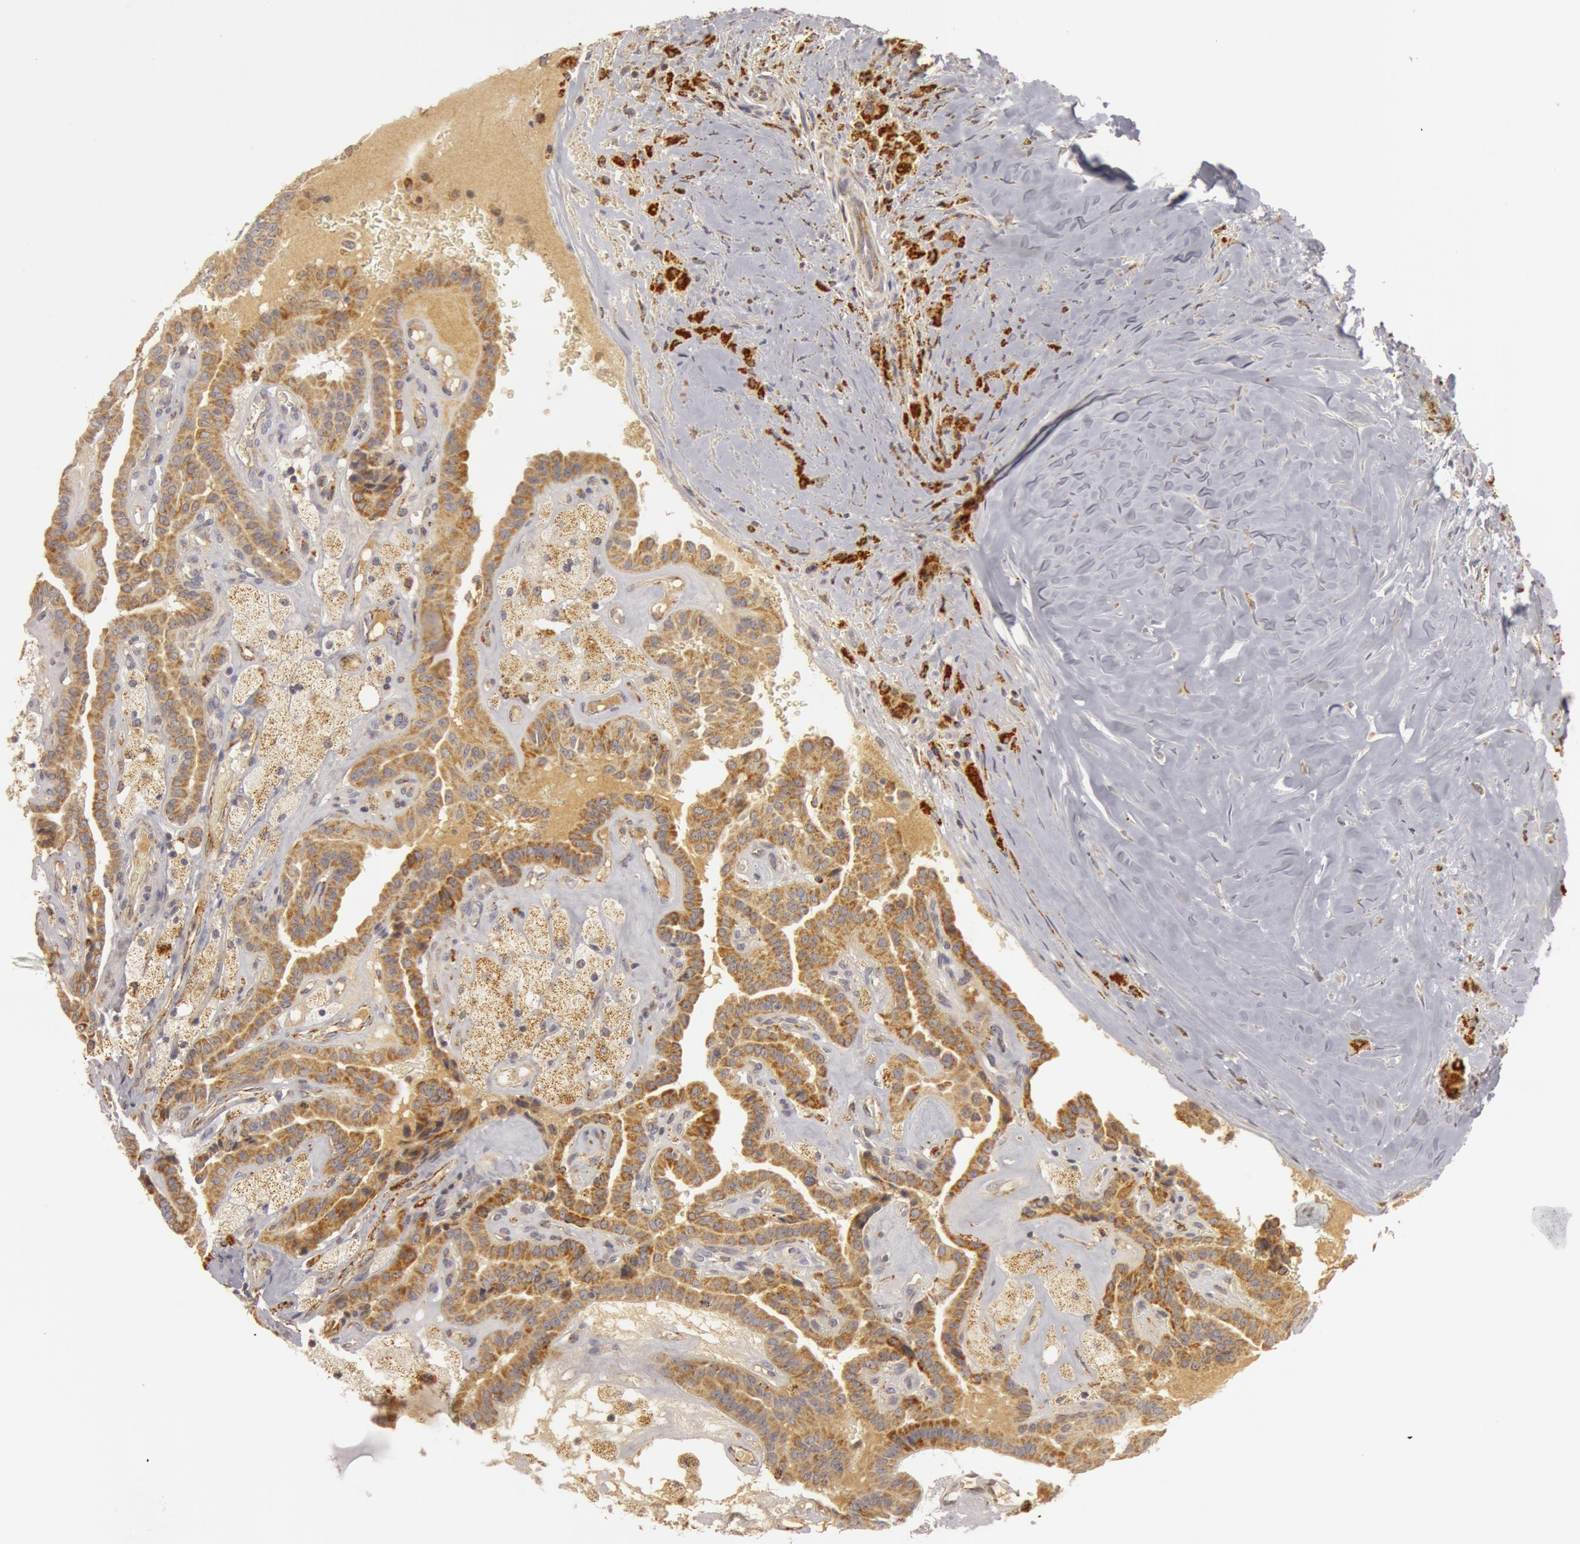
{"staining": {"intensity": "moderate", "quantity": ">75%", "location": "cytoplasmic/membranous"}, "tissue": "thyroid cancer", "cell_type": "Tumor cells", "image_type": "cancer", "snomed": [{"axis": "morphology", "description": "Papillary adenocarcinoma, NOS"}, {"axis": "topography", "description": "Thyroid gland"}], "caption": "Thyroid cancer stained with DAB immunohistochemistry (IHC) shows medium levels of moderate cytoplasmic/membranous positivity in about >75% of tumor cells. The staining is performed using DAB brown chromogen to label protein expression. The nuclei are counter-stained blue using hematoxylin.", "gene": "C7", "patient": {"sex": "male", "age": 87}}